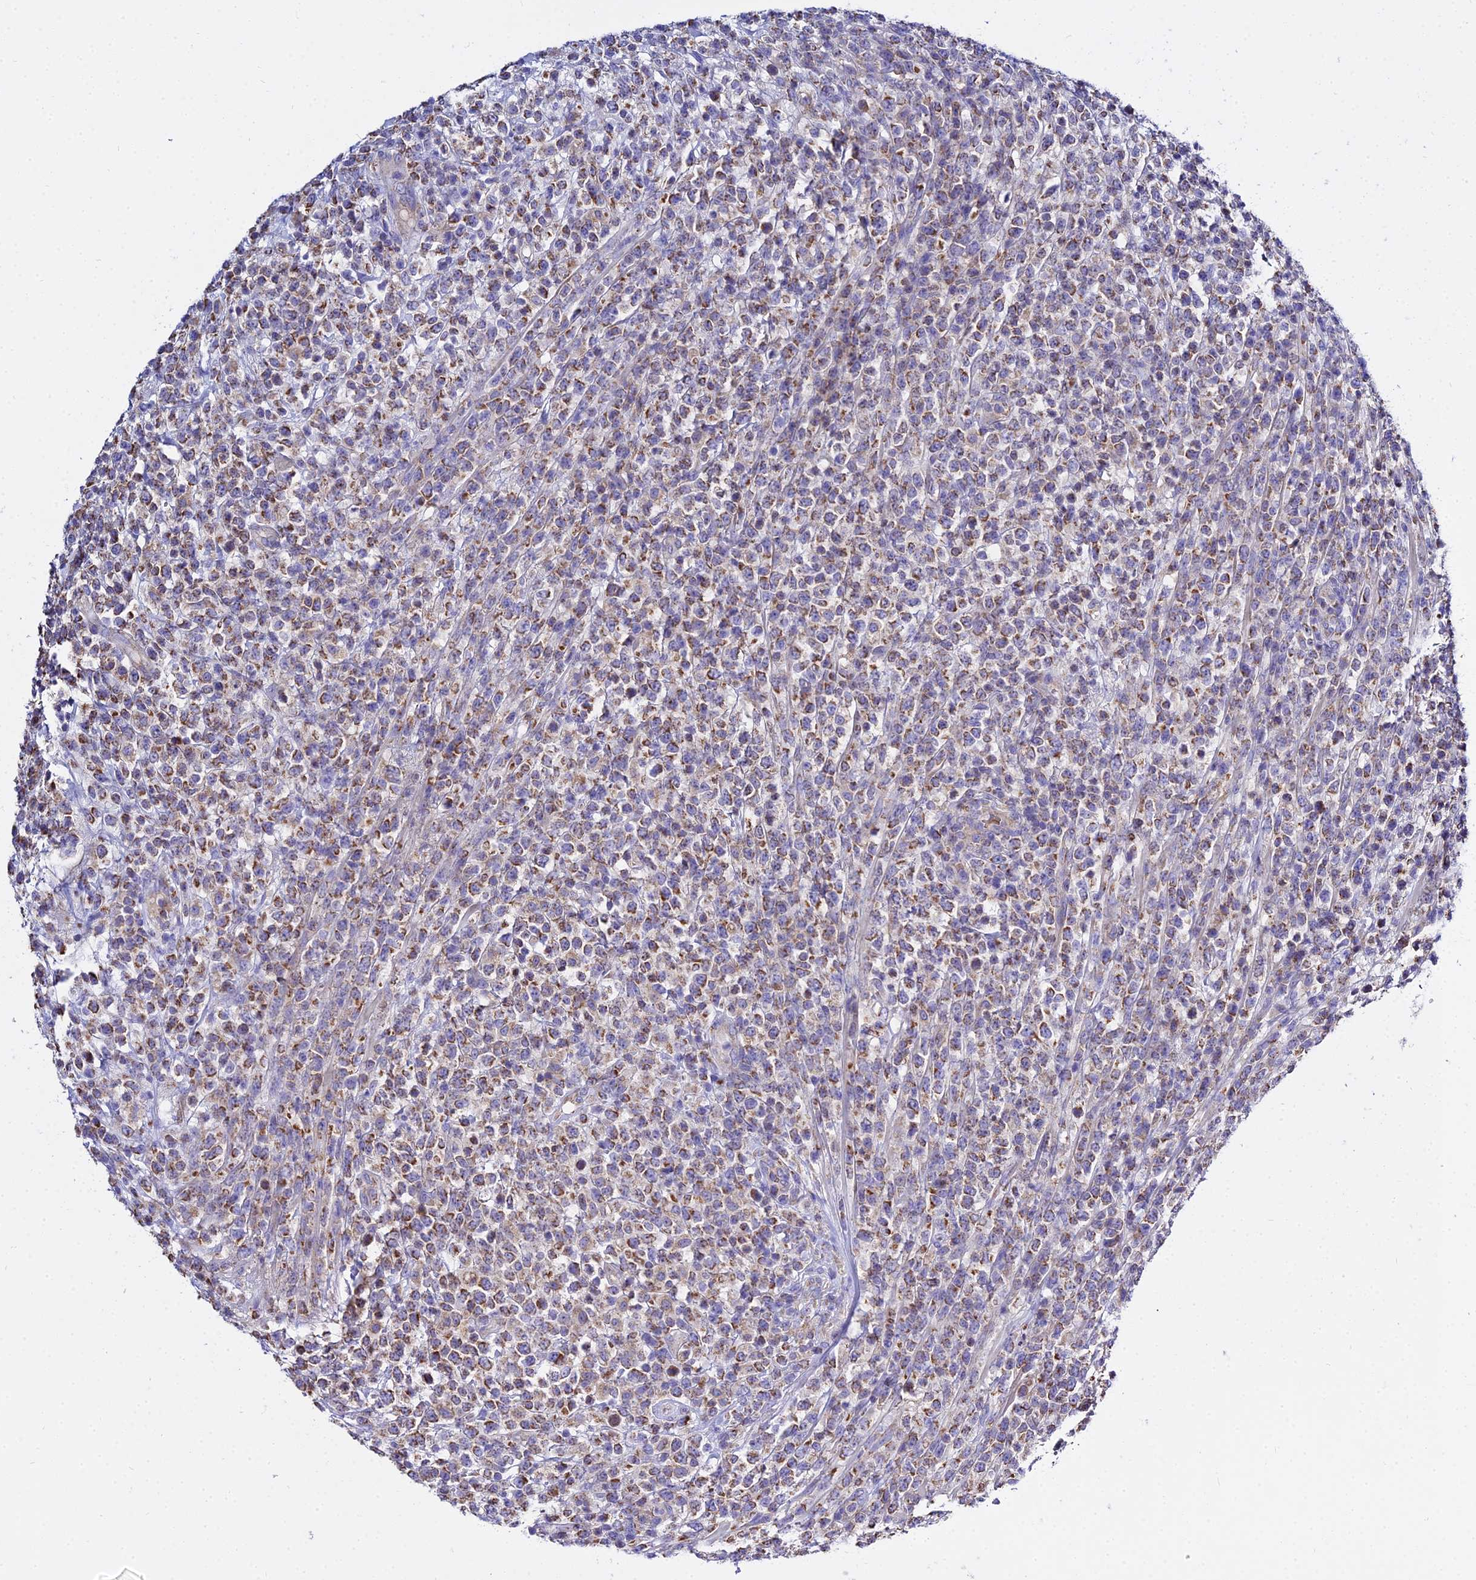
{"staining": {"intensity": "moderate", "quantity": "25%-75%", "location": "cytoplasmic/membranous"}, "tissue": "lymphoma", "cell_type": "Tumor cells", "image_type": "cancer", "snomed": [{"axis": "morphology", "description": "Malignant lymphoma, non-Hodgkin's type, High grade"}, {"axis": "topography", "description": "Colon"}], "caption": "Human lymphoma stained with a protein marker shows moderate staining in tumor cells.", "gene": "TYW5", "patient": {"sex": "female", "age": 53}}